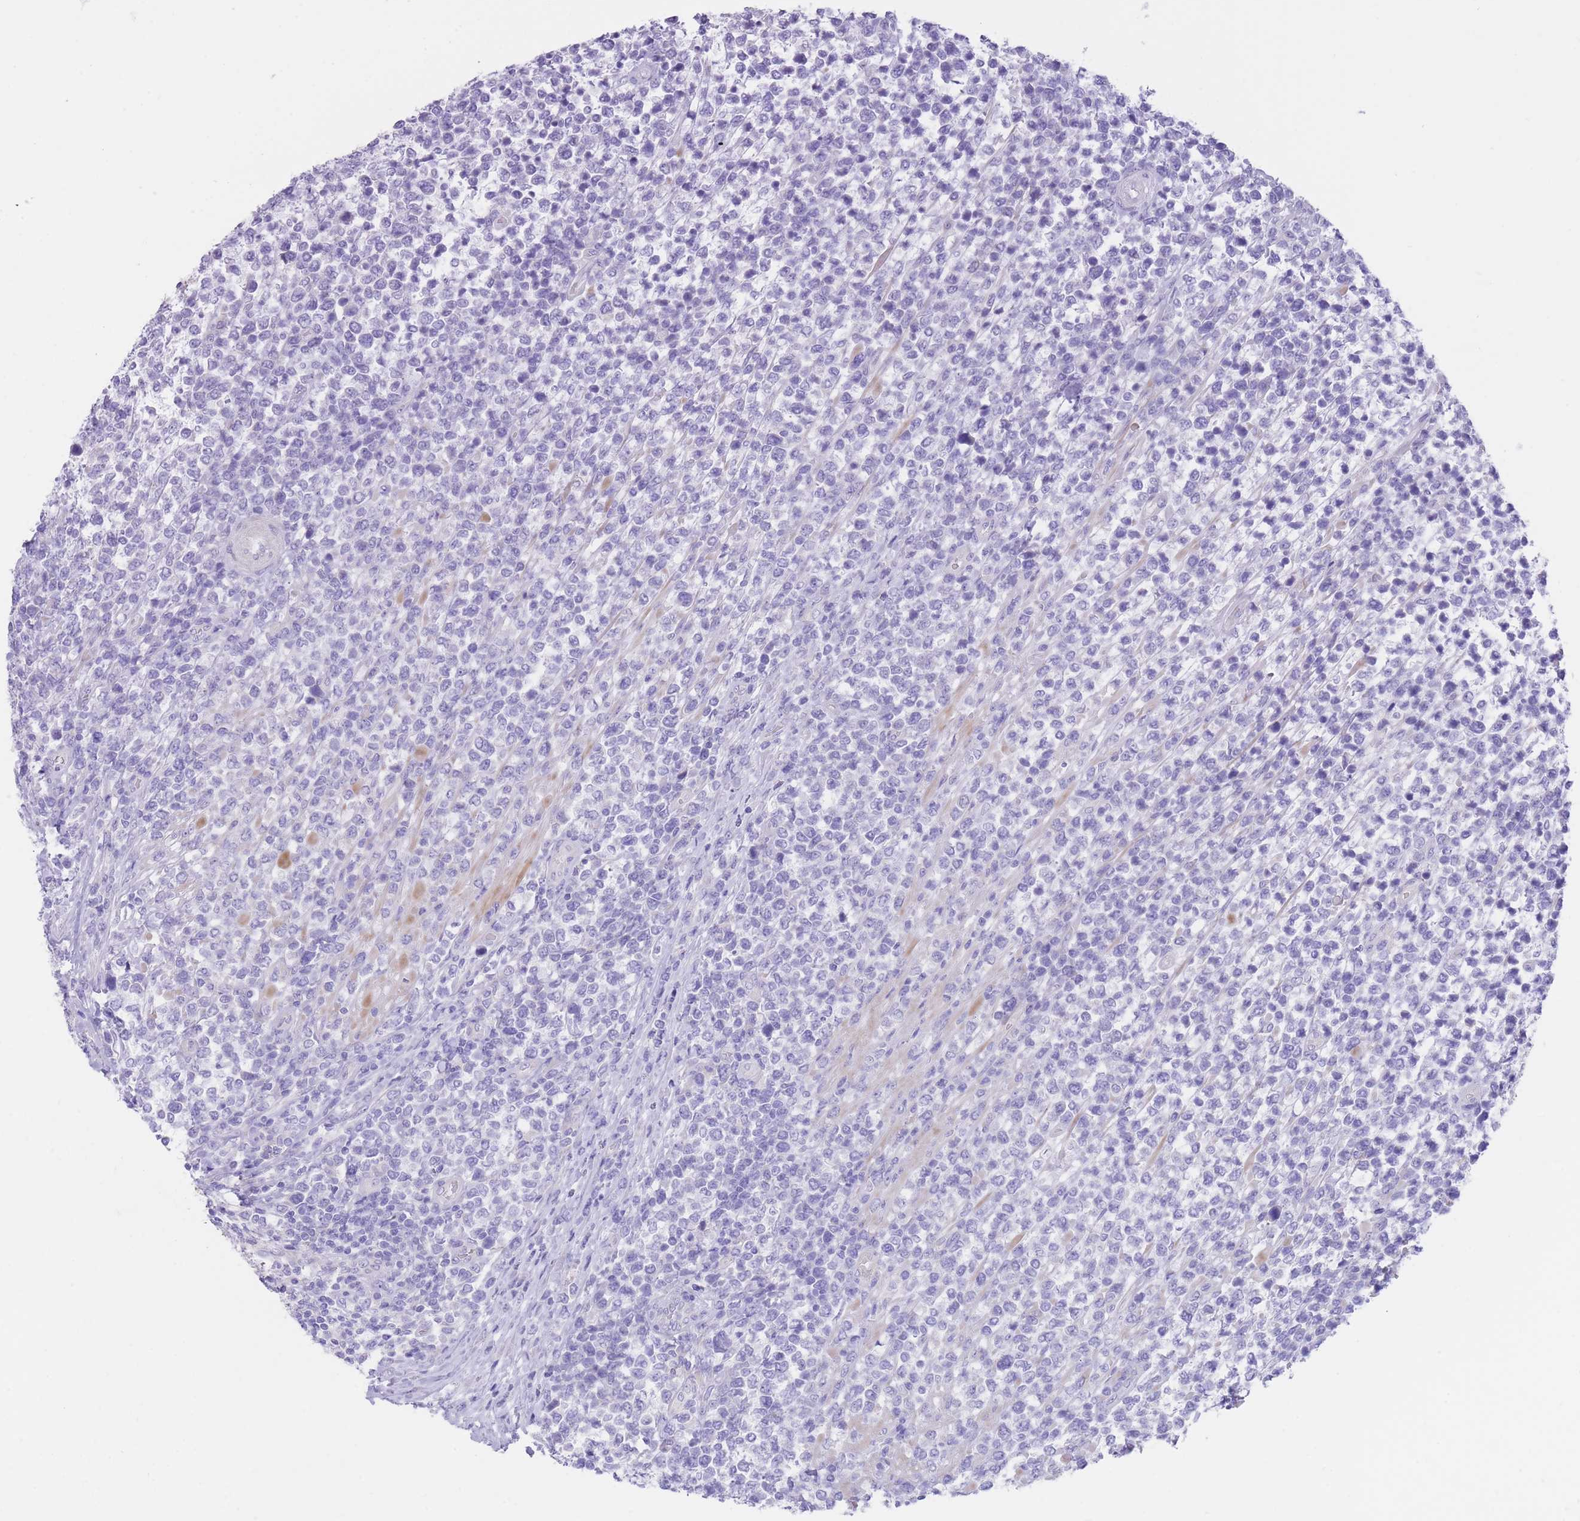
{"staining": {"intensity": "negative", "quantity": "none", "location": "none"}, "tissue": "lymphoma", "cell_type": "Tumor cells", "image_type": "cancer", "snomed": [{"axis": "morphology", "description": "Malignant lymphoma, non-Hodgkin's type, High grade"}, {"axis": "topography", "description": "Soft tissue"}], "caption": "This is a image of IHC staining of lymphoma, which shows no positivity in tumor cells. (DAB immunohistochemistry visualized using brightfield microscopy, high magnification).", "gene": "QTRT1", "patient": {"sex": "female", "age": 56}}